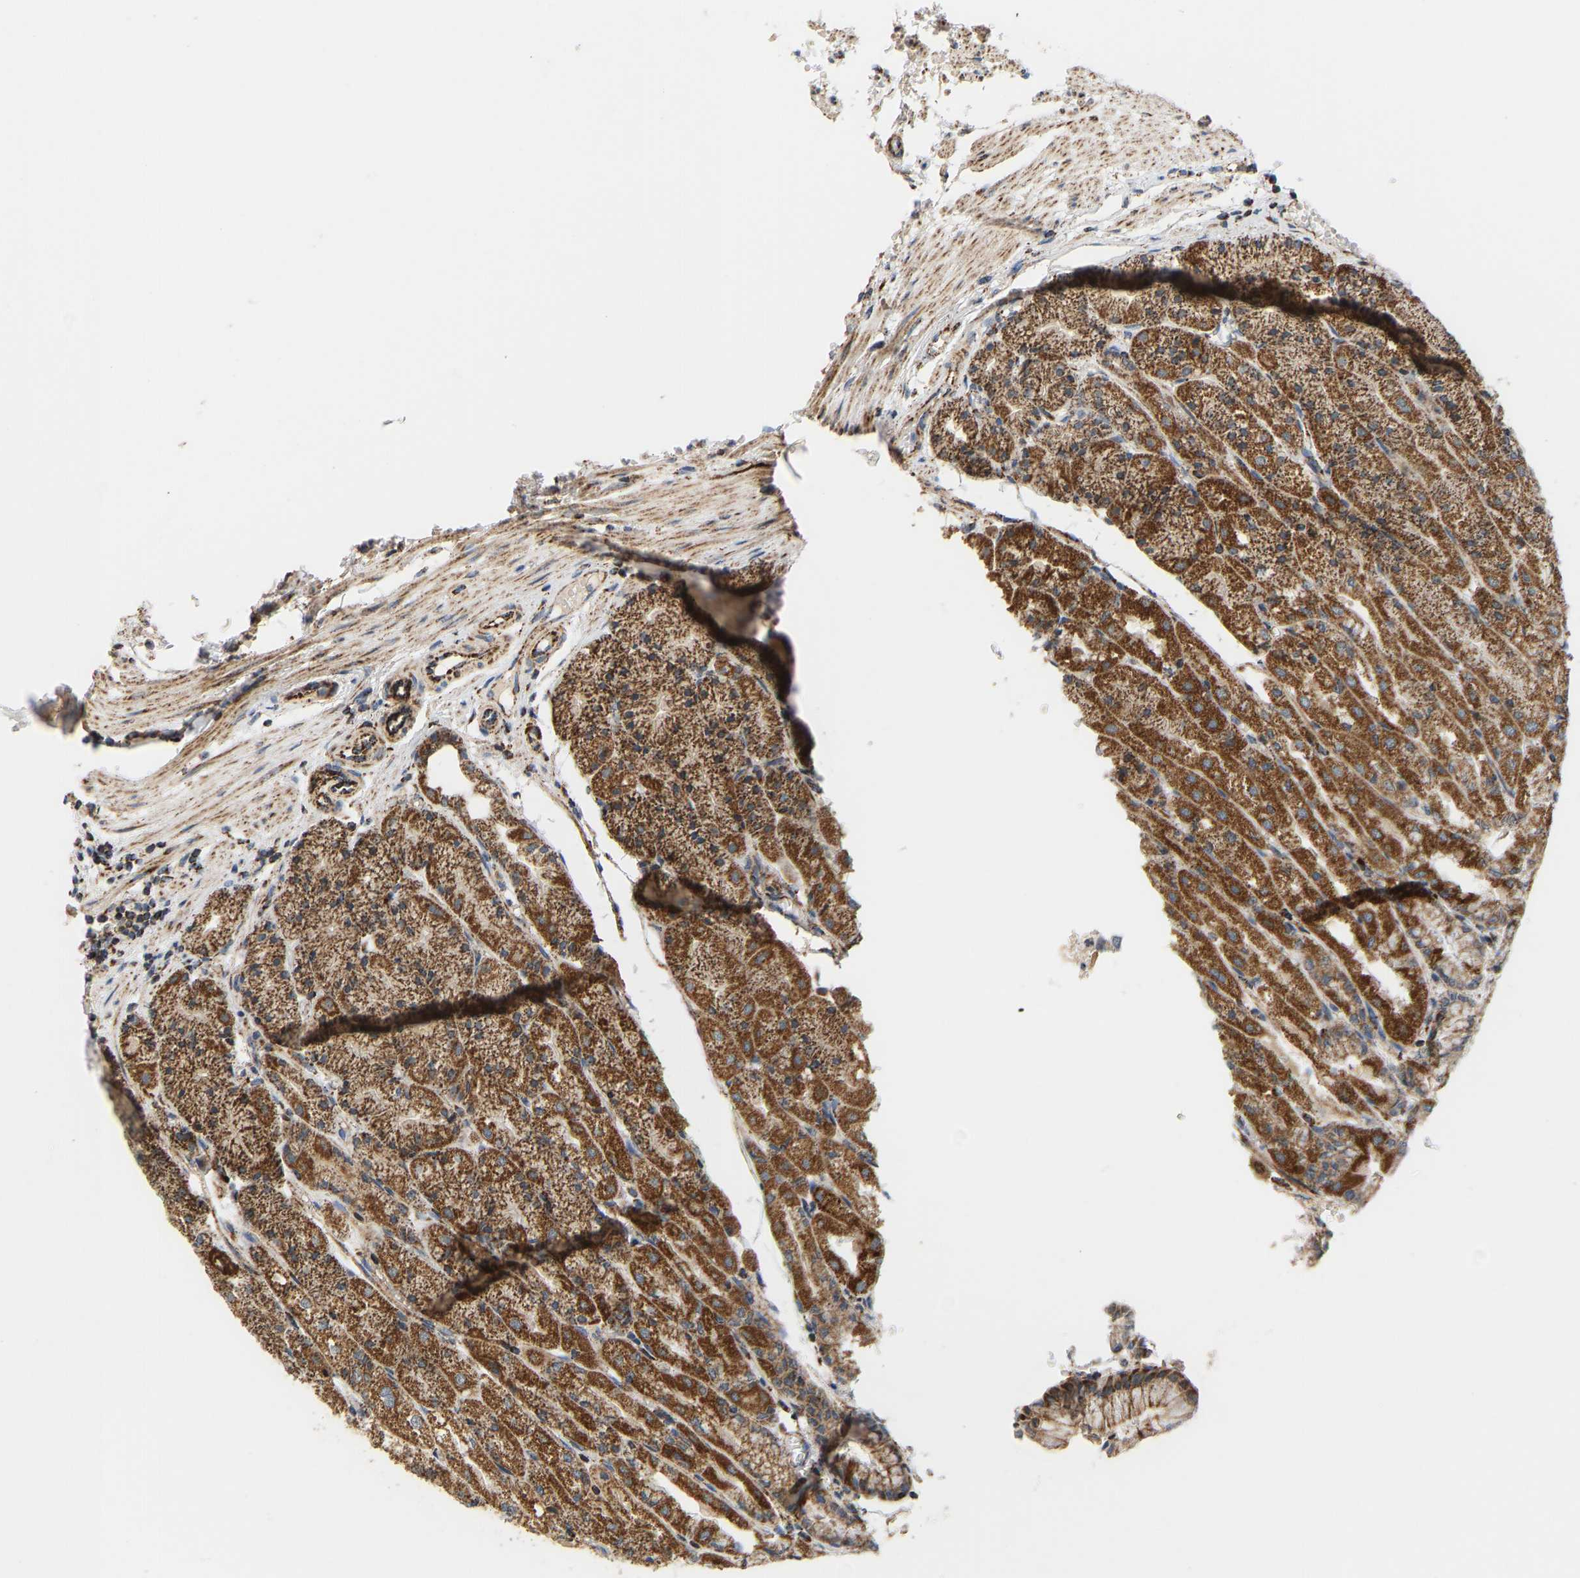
{"staining": {"intensity": "strong", "quantity": ">75%", "location": "cytoplasmic/membranous"}, "tissue": "stomach", "cell_type": "Glandular cells", "image_type": "normal", "snomed": [{"axis": "morphology", "description": "Normal tissue, NOS"}, {"axis": "topography", "description": "Stomach, upper"}], "caption": "Immunohistochemistry photomicrograph of benign stomach stained for a protein (brown), which displays high levels of strong cytoplasmic/membranous expression in about >75% of glandular cells.", "gene": "GPSM2", "patient": {"sex": "male", "age": 72}}